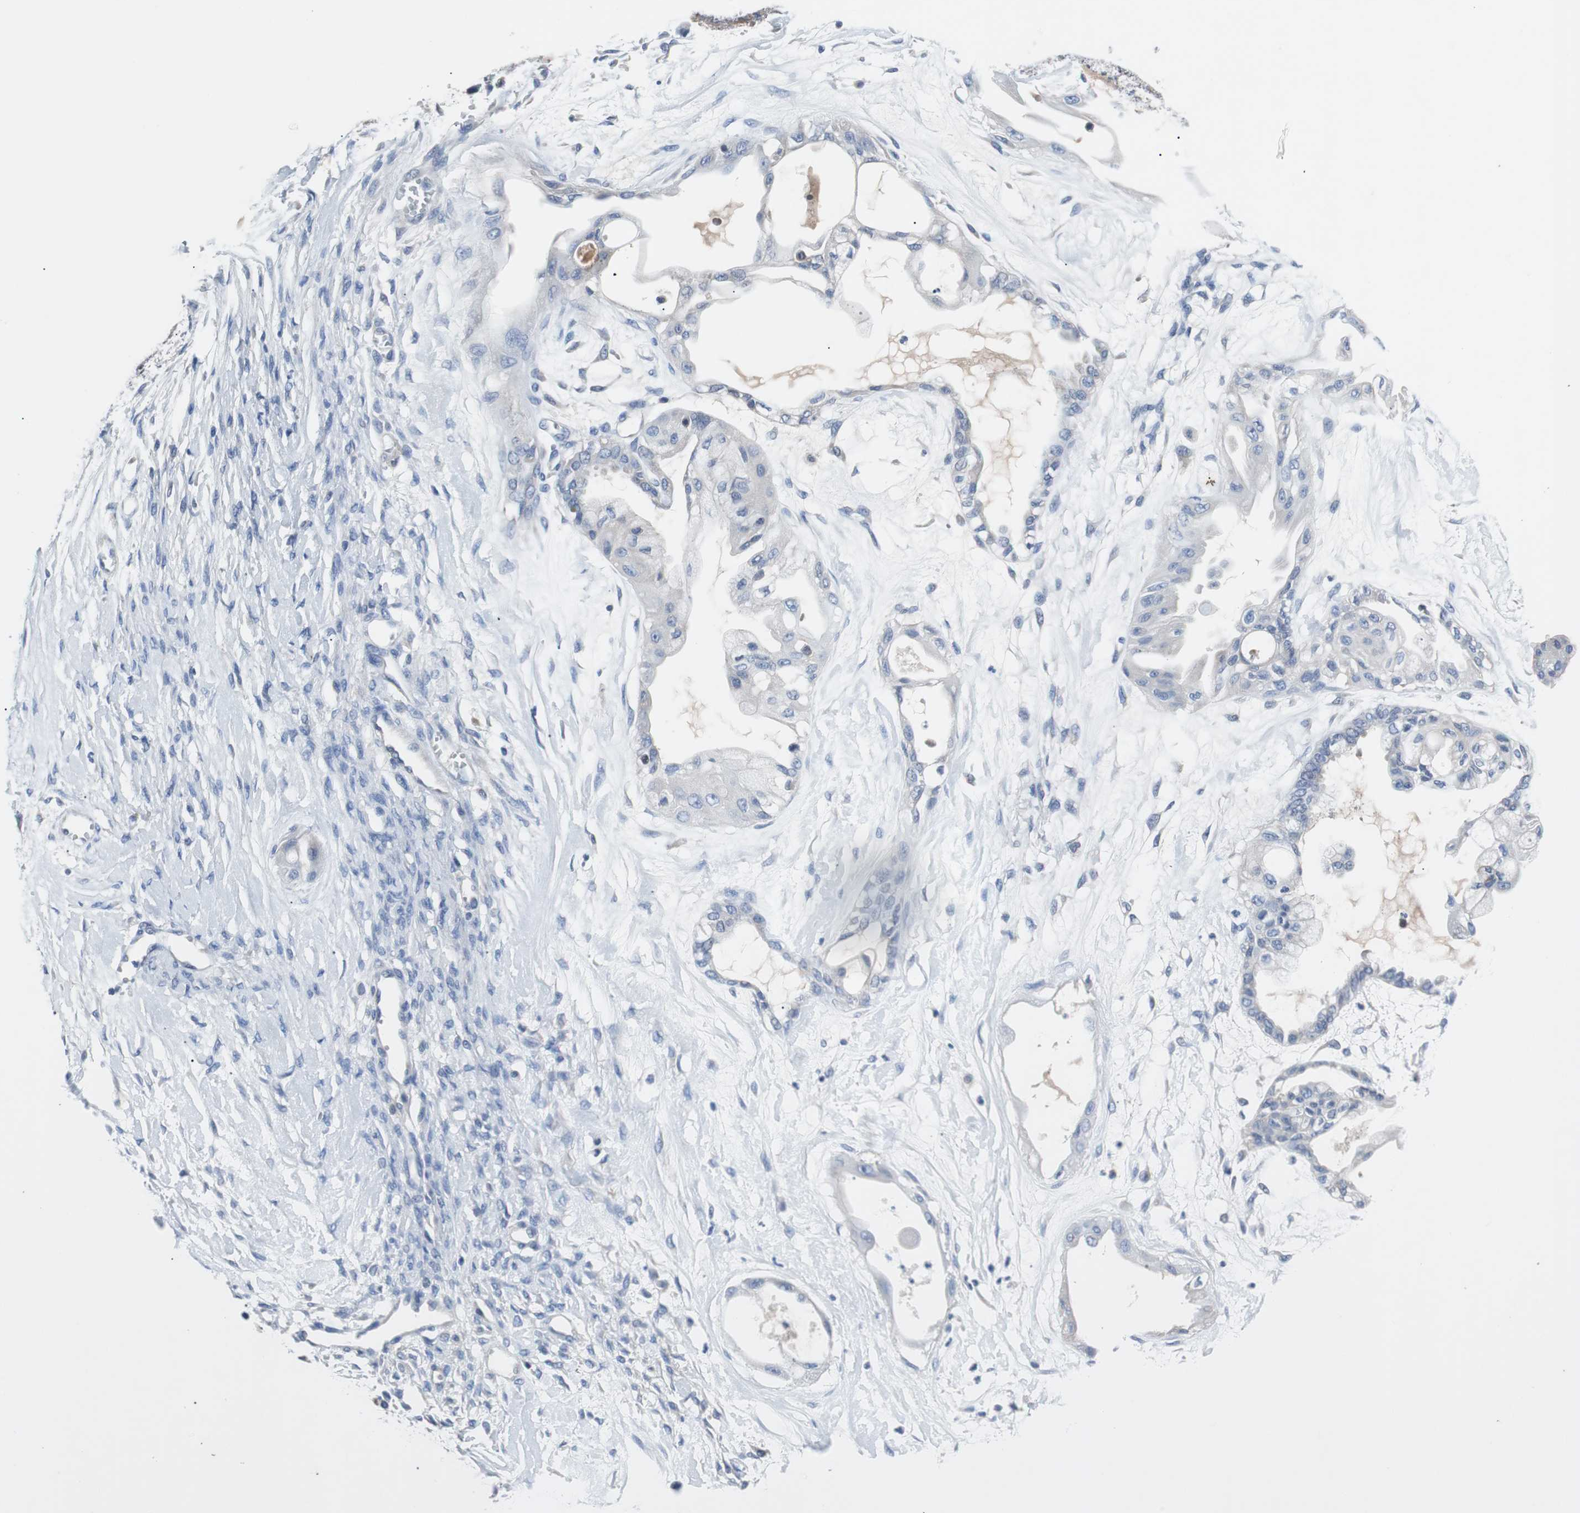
{"staining": {"intensity": "weak", "quantity": "<25%", "location": "cytoplasmic/membranous"}, "tissue": "ovarian cancer", "cell_type": "Tumor cells", "image_type": "cancer", "snomed": [{"axis": "morphology", "description": "Carcinoma, NOS"}, {"axis": "morphology", "description": "Carcinoma, endometroid"}, {"axis": "topography", "description": "Ovary"}], "caption": "Micrograph shows no significant protein expression in tumor cells of carcinoma (ovarian).", "gene": "EEF2K", "patient": {"sex": "female", "age": 50}}